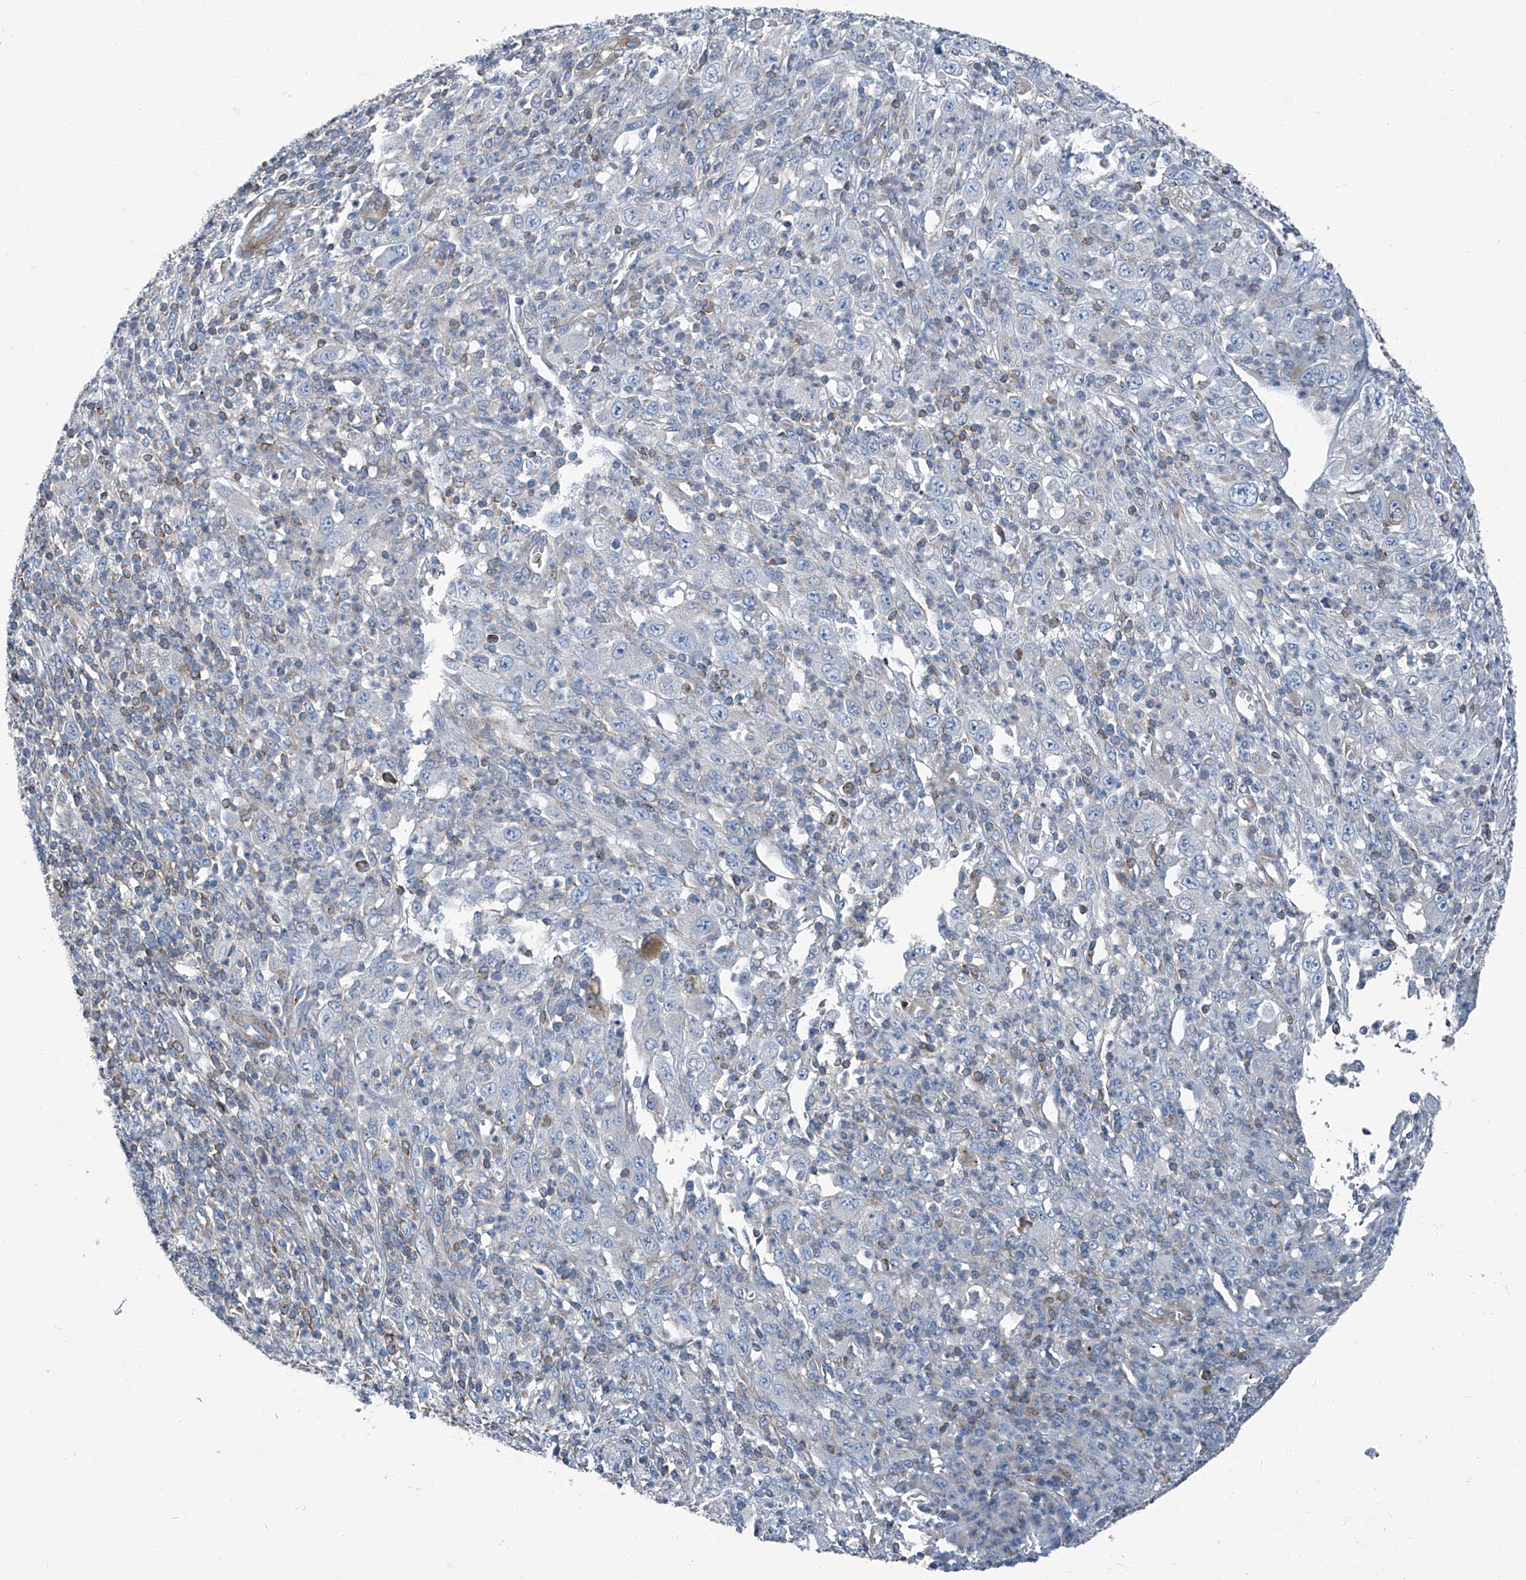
{"staining": {"intensity": "negative", "quantity": "none", "location": "none"}, "tissue": "melanoma", "cell_type": "Tumor cells", "image_type": "cancer", "snomed": [{"axis": "morphology", "description": "Malignant melanoma, Metastatic site"}, {"axis": "topography", "description": "Skin"}], "caption": "Malignant melanoma (metastatic site) was stained to show a protein in brown. There is no significant positivity in tumor cells.", "gene": "SEPTIN7", "patient": {"sex": "female", "age": 56}}